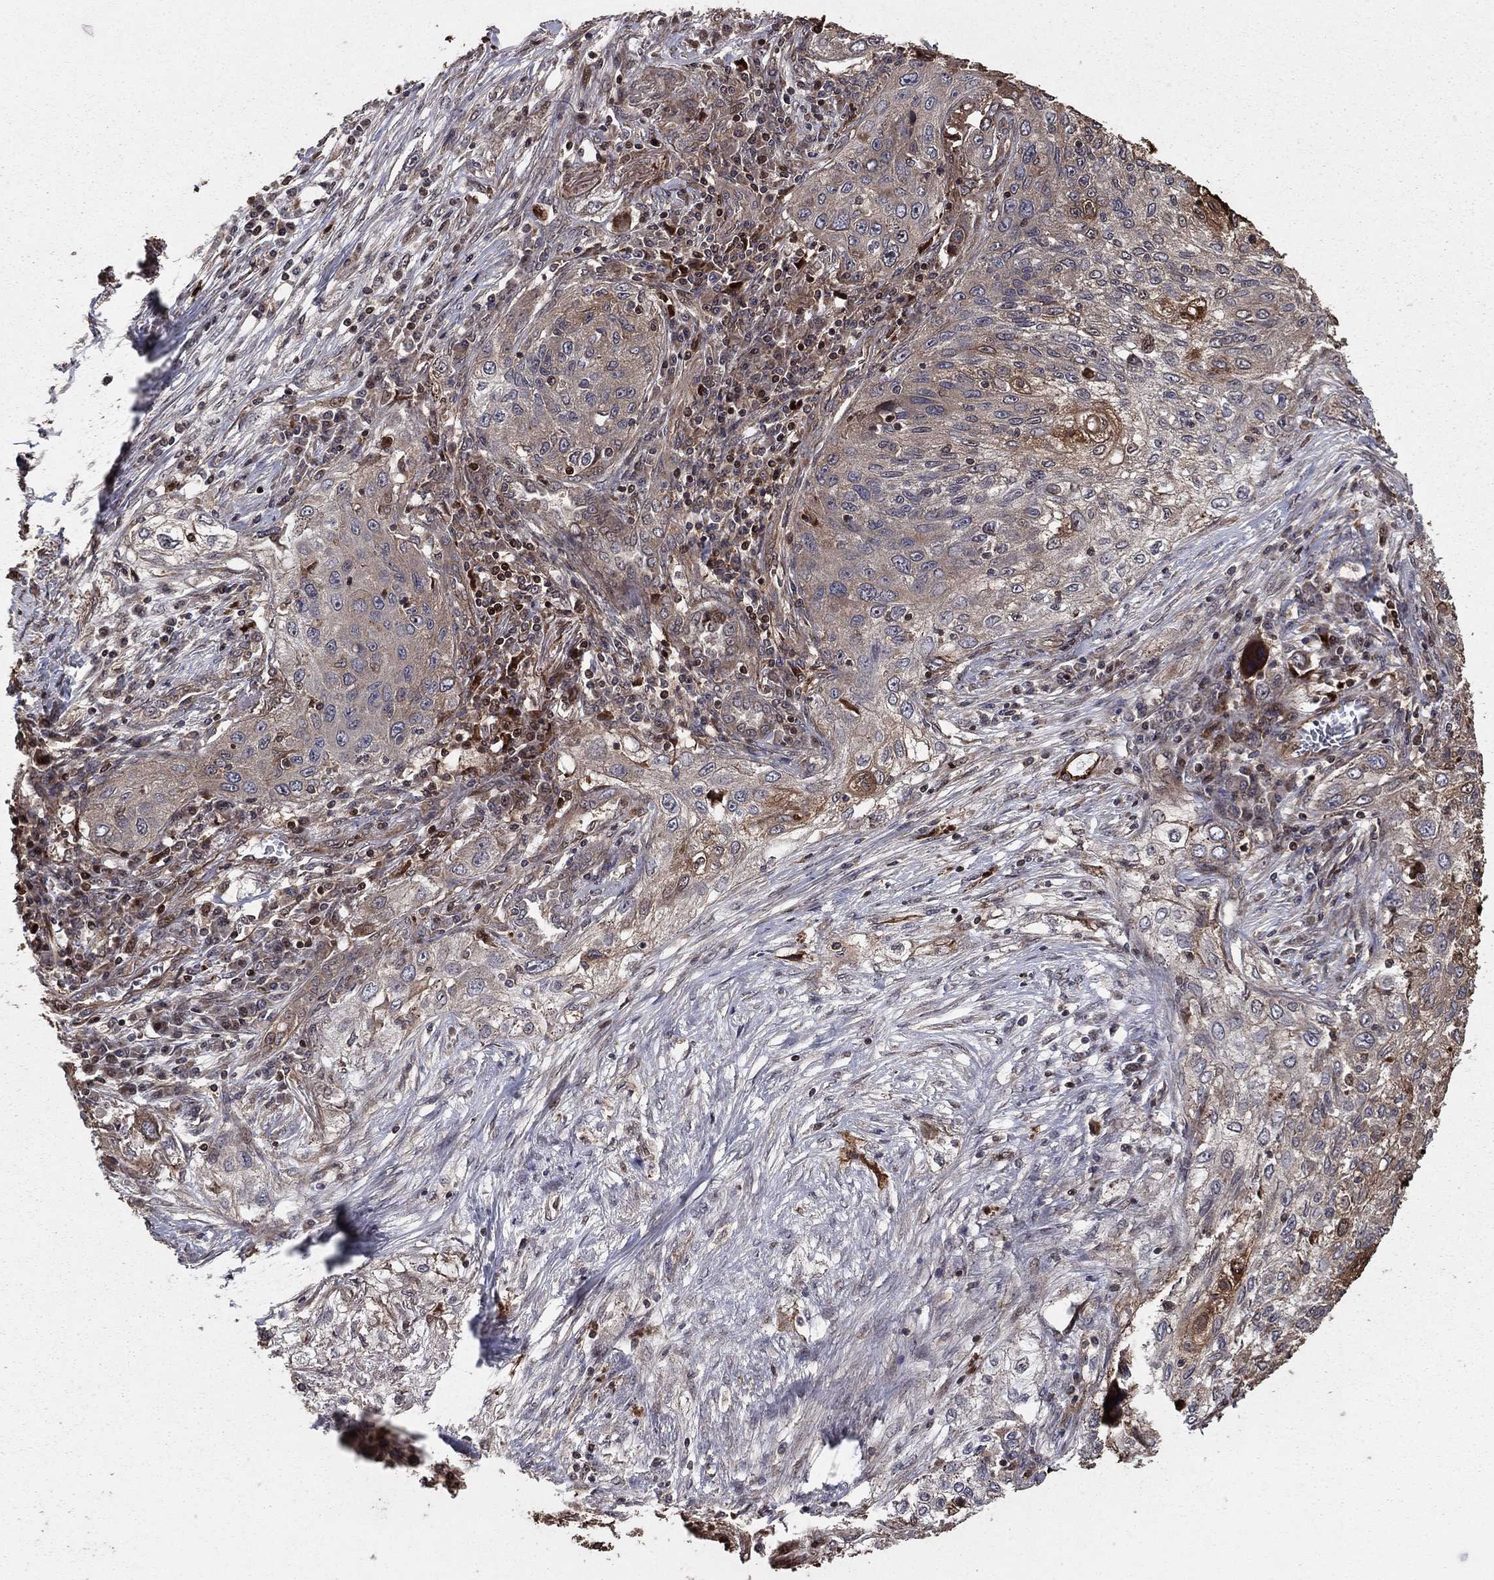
{"staining": {"intensity": "weak", "quantity": "<25%", "location": "cytoplasmic/membranous"}, "tissue": "lung cancer", "cell_type": "Tumor cells", "image_type": "cancer", "snomed": [{"axis": "morphology", "description": "Squamous cell carcinoma, NOS"}, {"axis": "topography", "description": "Lung"}], "caption": "Tumor cells are negative for brown protein staining in lung cancer (squamous cell carcinoma). The staining is performed using DAB brown chromogen with nuclei counter-stained in using hematoxylin.", "gene": "GYG1", "patient": {"sex": "female", "age": 69}}